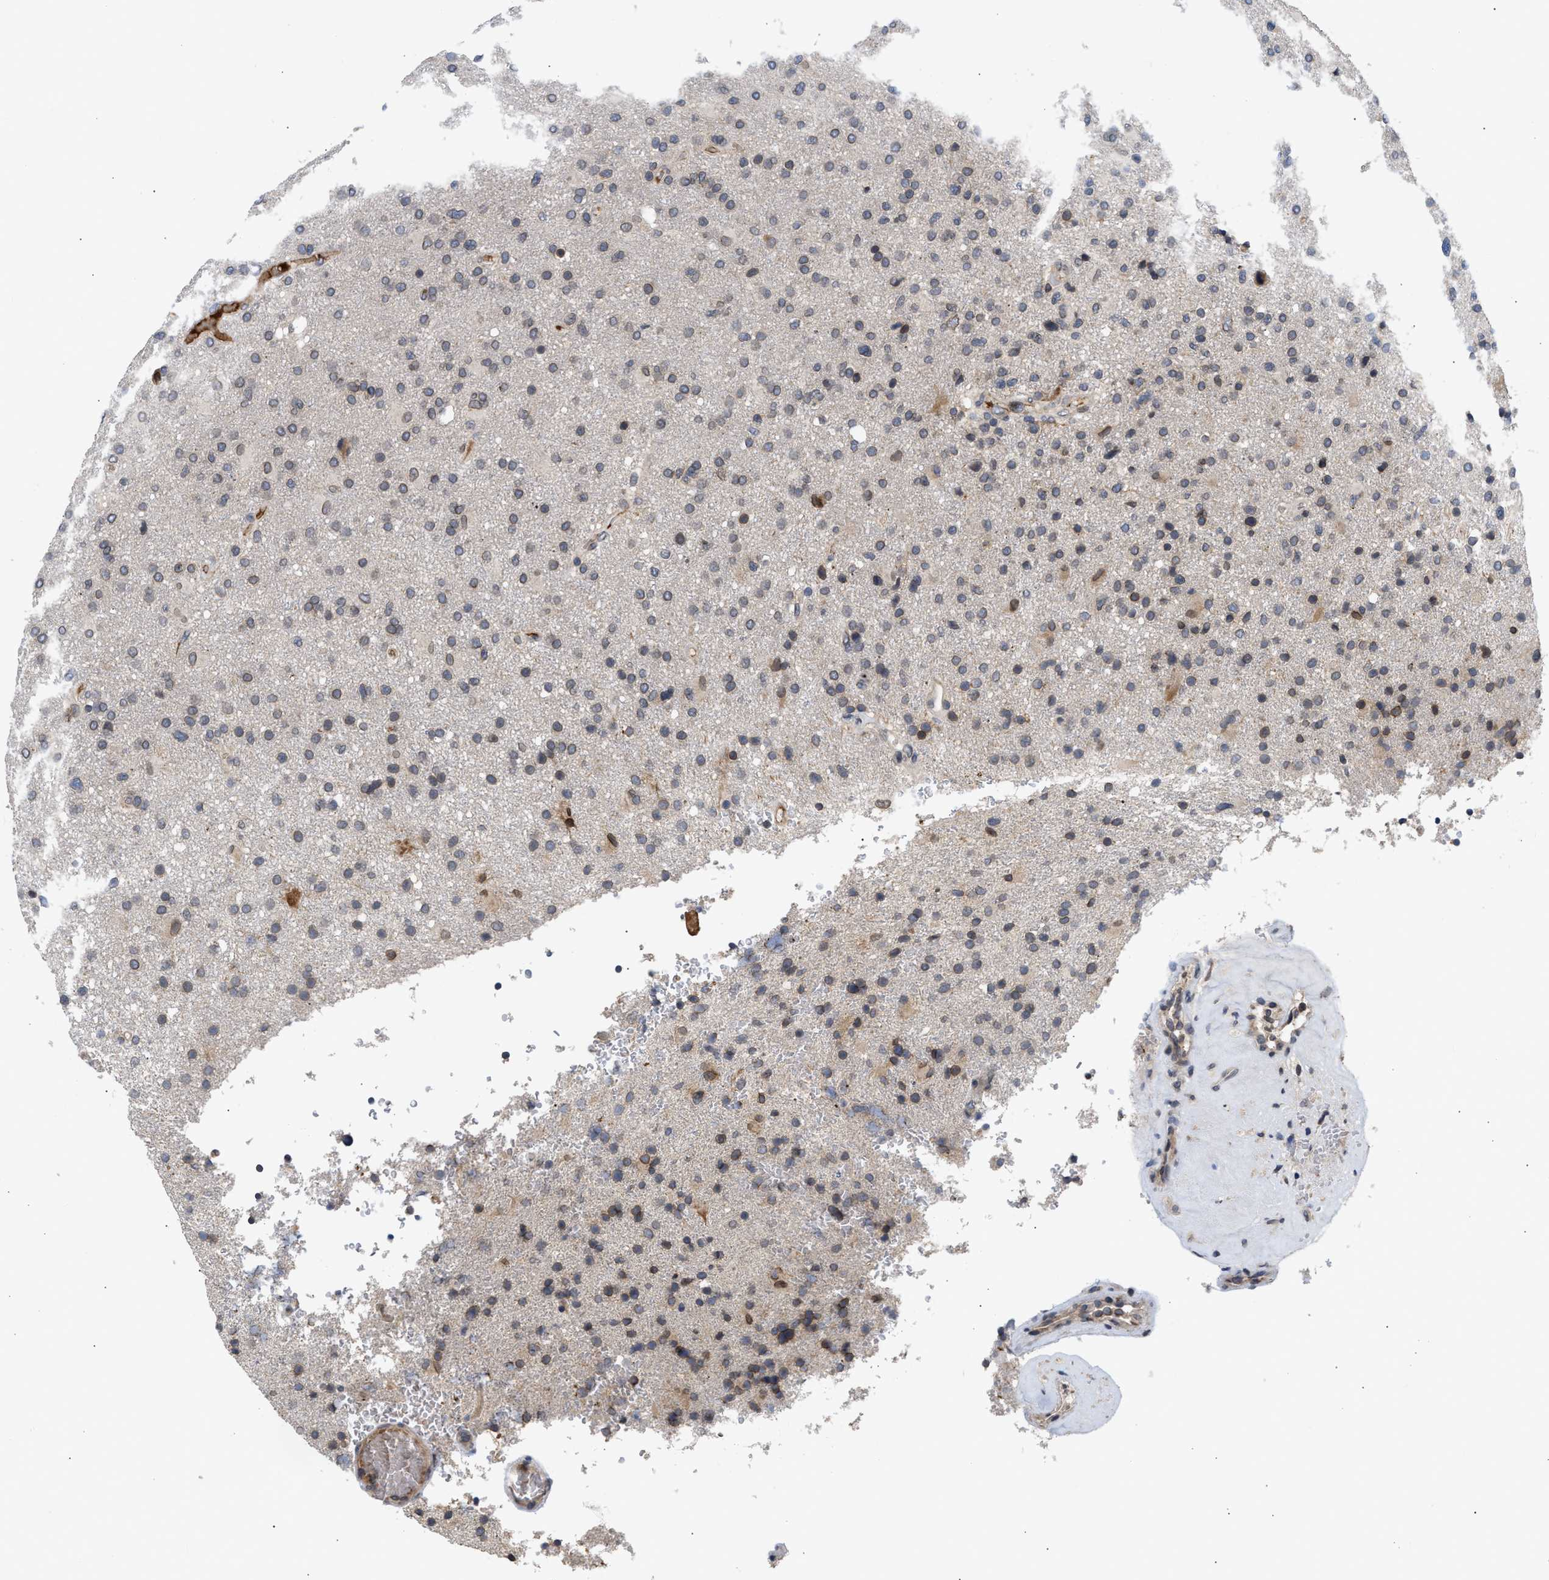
{"staining": {"intensity": "weak", "quantity": "<25%", "location": "cytoplasmic/membranous,nuclear"}, "tissue": "glioma", "cell_type": "Tumor cells", "image_type": "cancer", "snomed": [{"axis": "morphology", "description": "Glioma, malignant, High grade"}, {"axis": "topography", "description": "Brain"}], "caption": "Tumor cells show no significant protein expression in glioma.", "gene": "NUP62", "patient": {"sex": "male", "age": 72}}